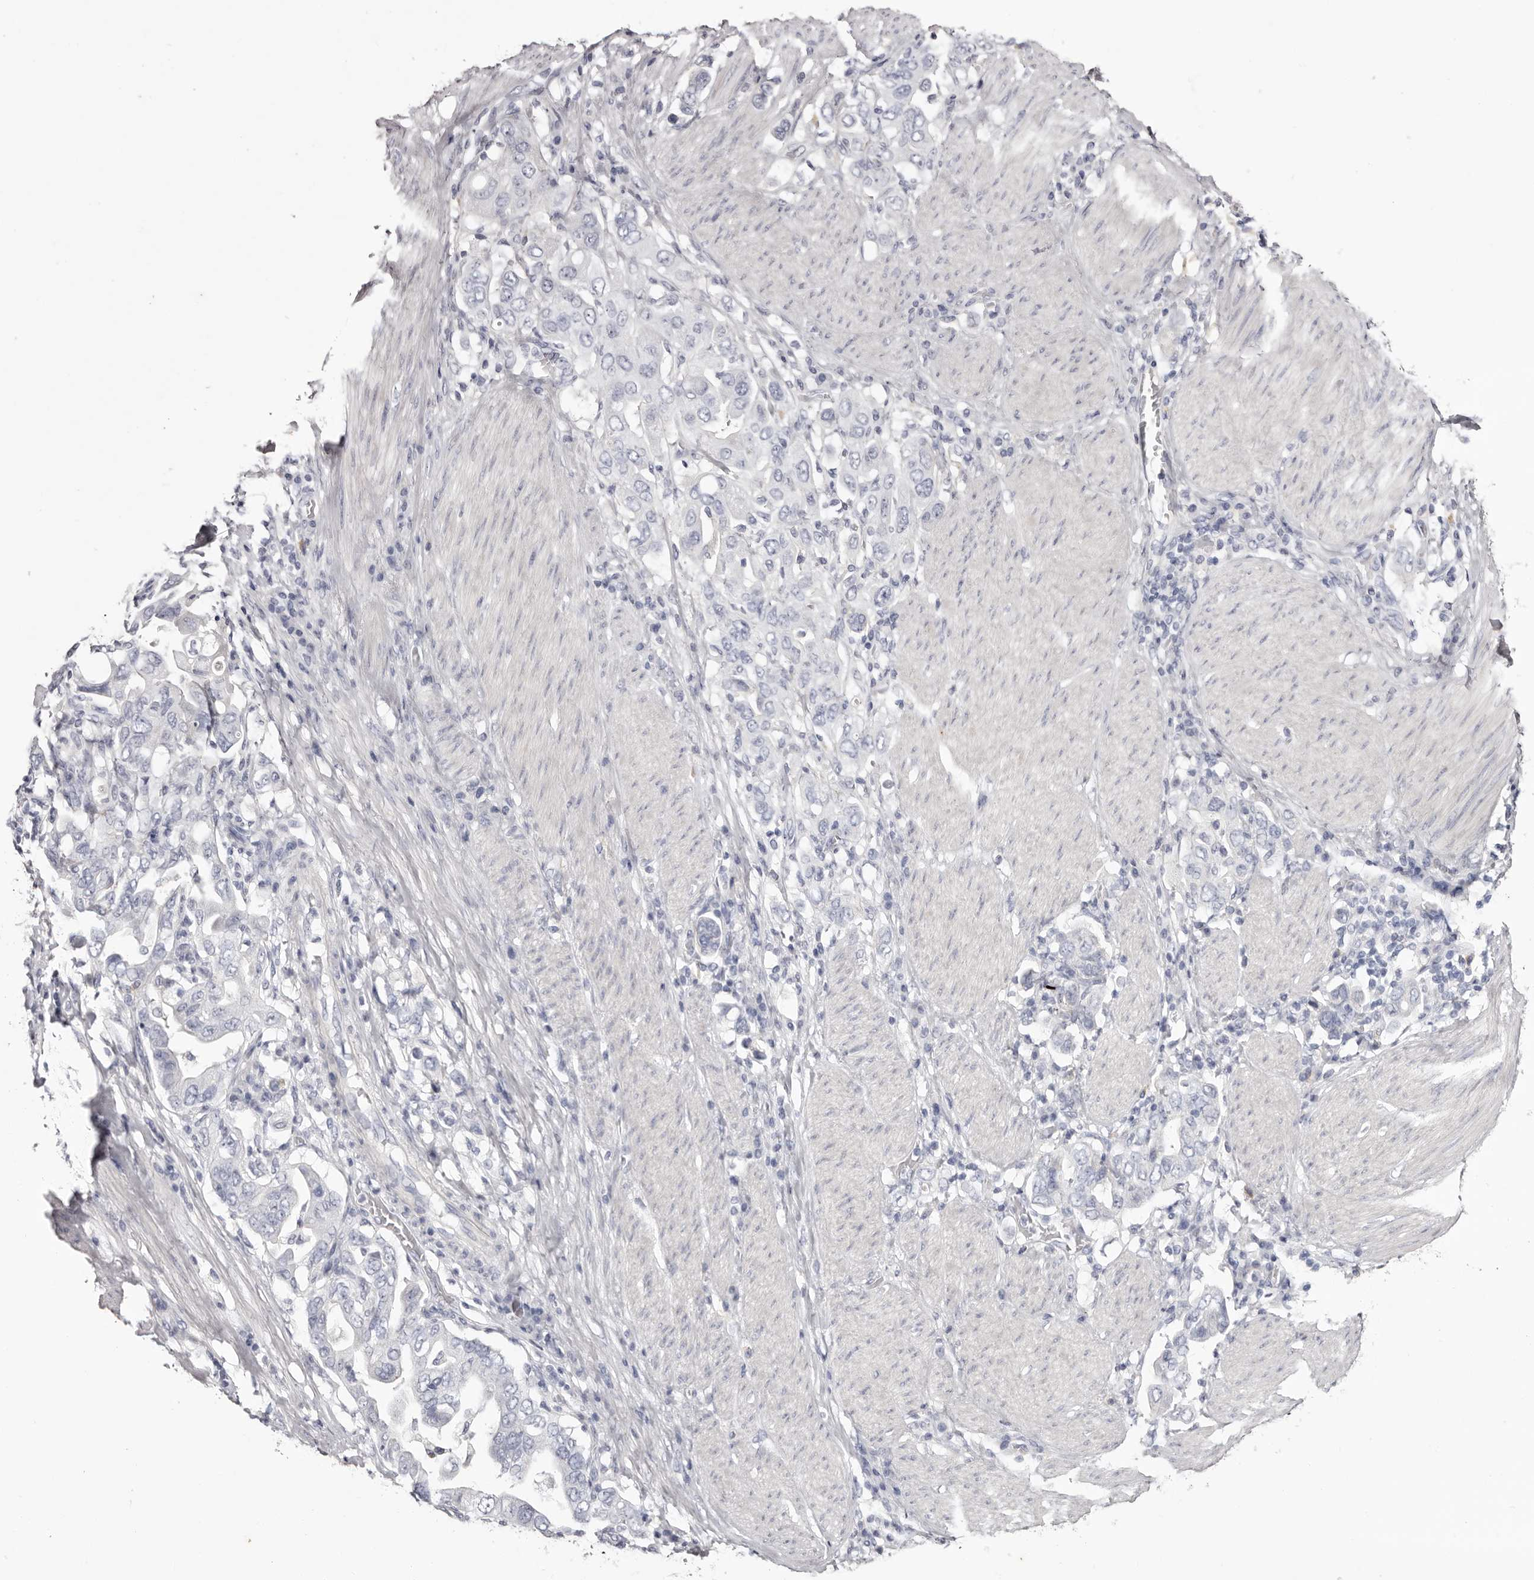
{"staining": {"intensity": "negative", "quantity": "none", "location": "none"}, "tissue": "stomach cancer", "cell_type": "Tumor cells", "image_type": "cancer", "snomed": [{"axis": "morphology", "description": "Adenocarcinoma, NOS"}, {"axis": "topography", "description": "Stomach, upper"}], "caption": "High magnification brightfield microscopy of stomach adenocarcinoma stained with DAB (brown) and counterstained with hematoxylin (blue): tumor cells show no significant positivity.", "gene": "CA6", "patient": {"sex": "male", "age": 62}}